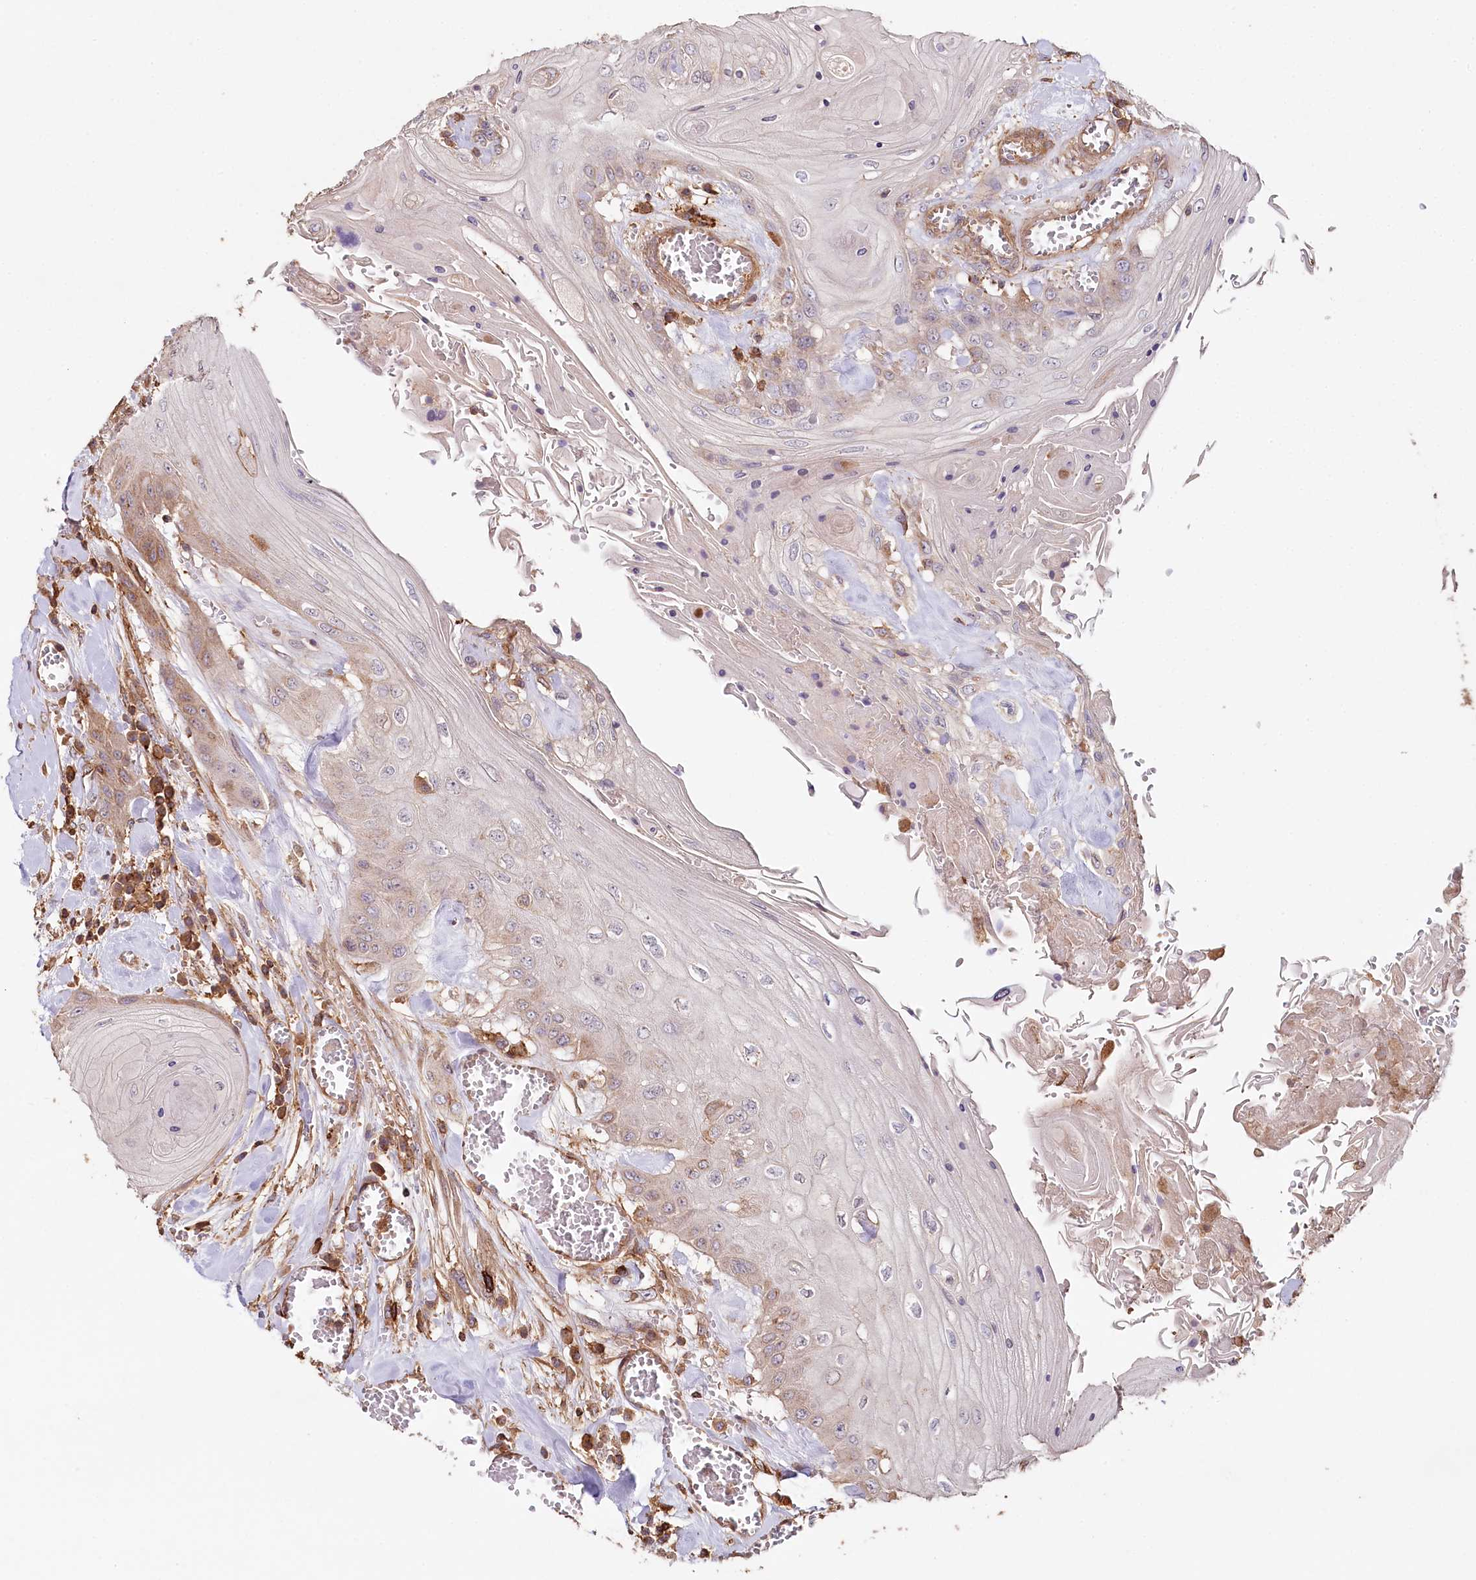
{"staining": {"intensity": "moderate", "quantity": "25%-75%", "location": "cytoplasmic/membranous"}, "tissue": "head and neck cancer", "cell_type": "Tumor cells", "image_type": "cancer", "snomed": [{"axis": "morphology", "description": "Squamous cell carcinoma, NOS"}, {"axis": "topography", "description": "Head-Neck"}], "caption": "Squamous cell carcinoma (head and neck) was stained to show a protein in brown. There is medium levels of moderate cytoplasmic/membranous positivity in about 25%-75% of tumor cells.", "gene": "RBP5", "patient": {"sex": "female", "age": 43}}